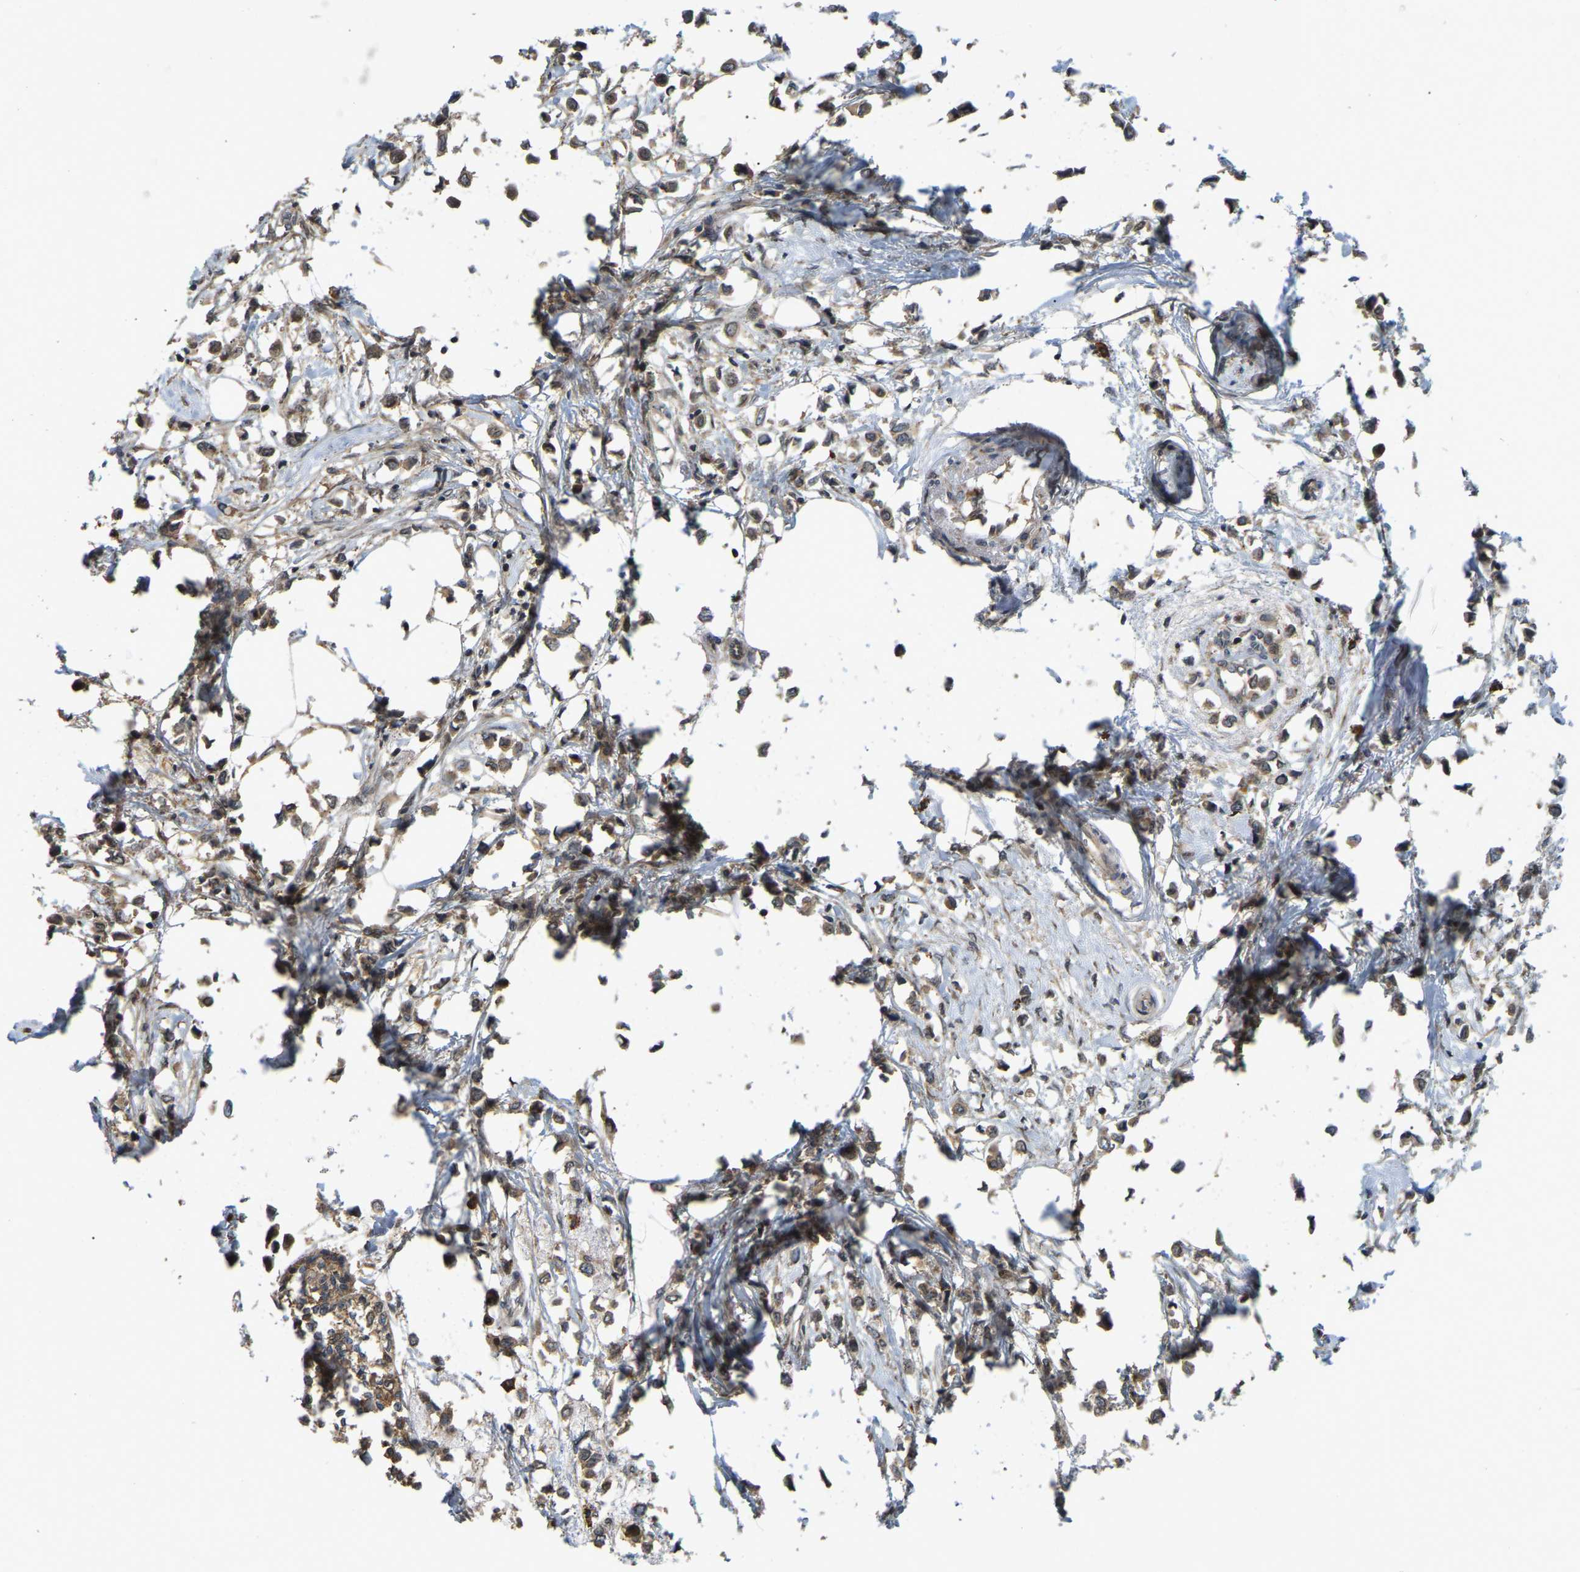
{"staining": {"intensity": "moderate", "quantity": ">75%", "location": "cytoplasmic/membranous,nuclear"}, "tissue": "breast cancer", "cell_type": "Tumor cells", "image_type": "cancer", "snomed": [{"axis": "morphology", "description": "Lobular carcinoma"}, {"axis": "topography", "description": "Breast"}], "caption": "Immunohistochemistry (IHC) of breast cancer (lobular carcinoma) demonstrates medium levels of moderate cytoplasmic/membranous and nuclear expression in about >75% of tumor cells. (DAB IHC with brightfield microscopy, high magnification).", "gene": "KIAA1549", "patient": {"sex": "female", "age": 51}}